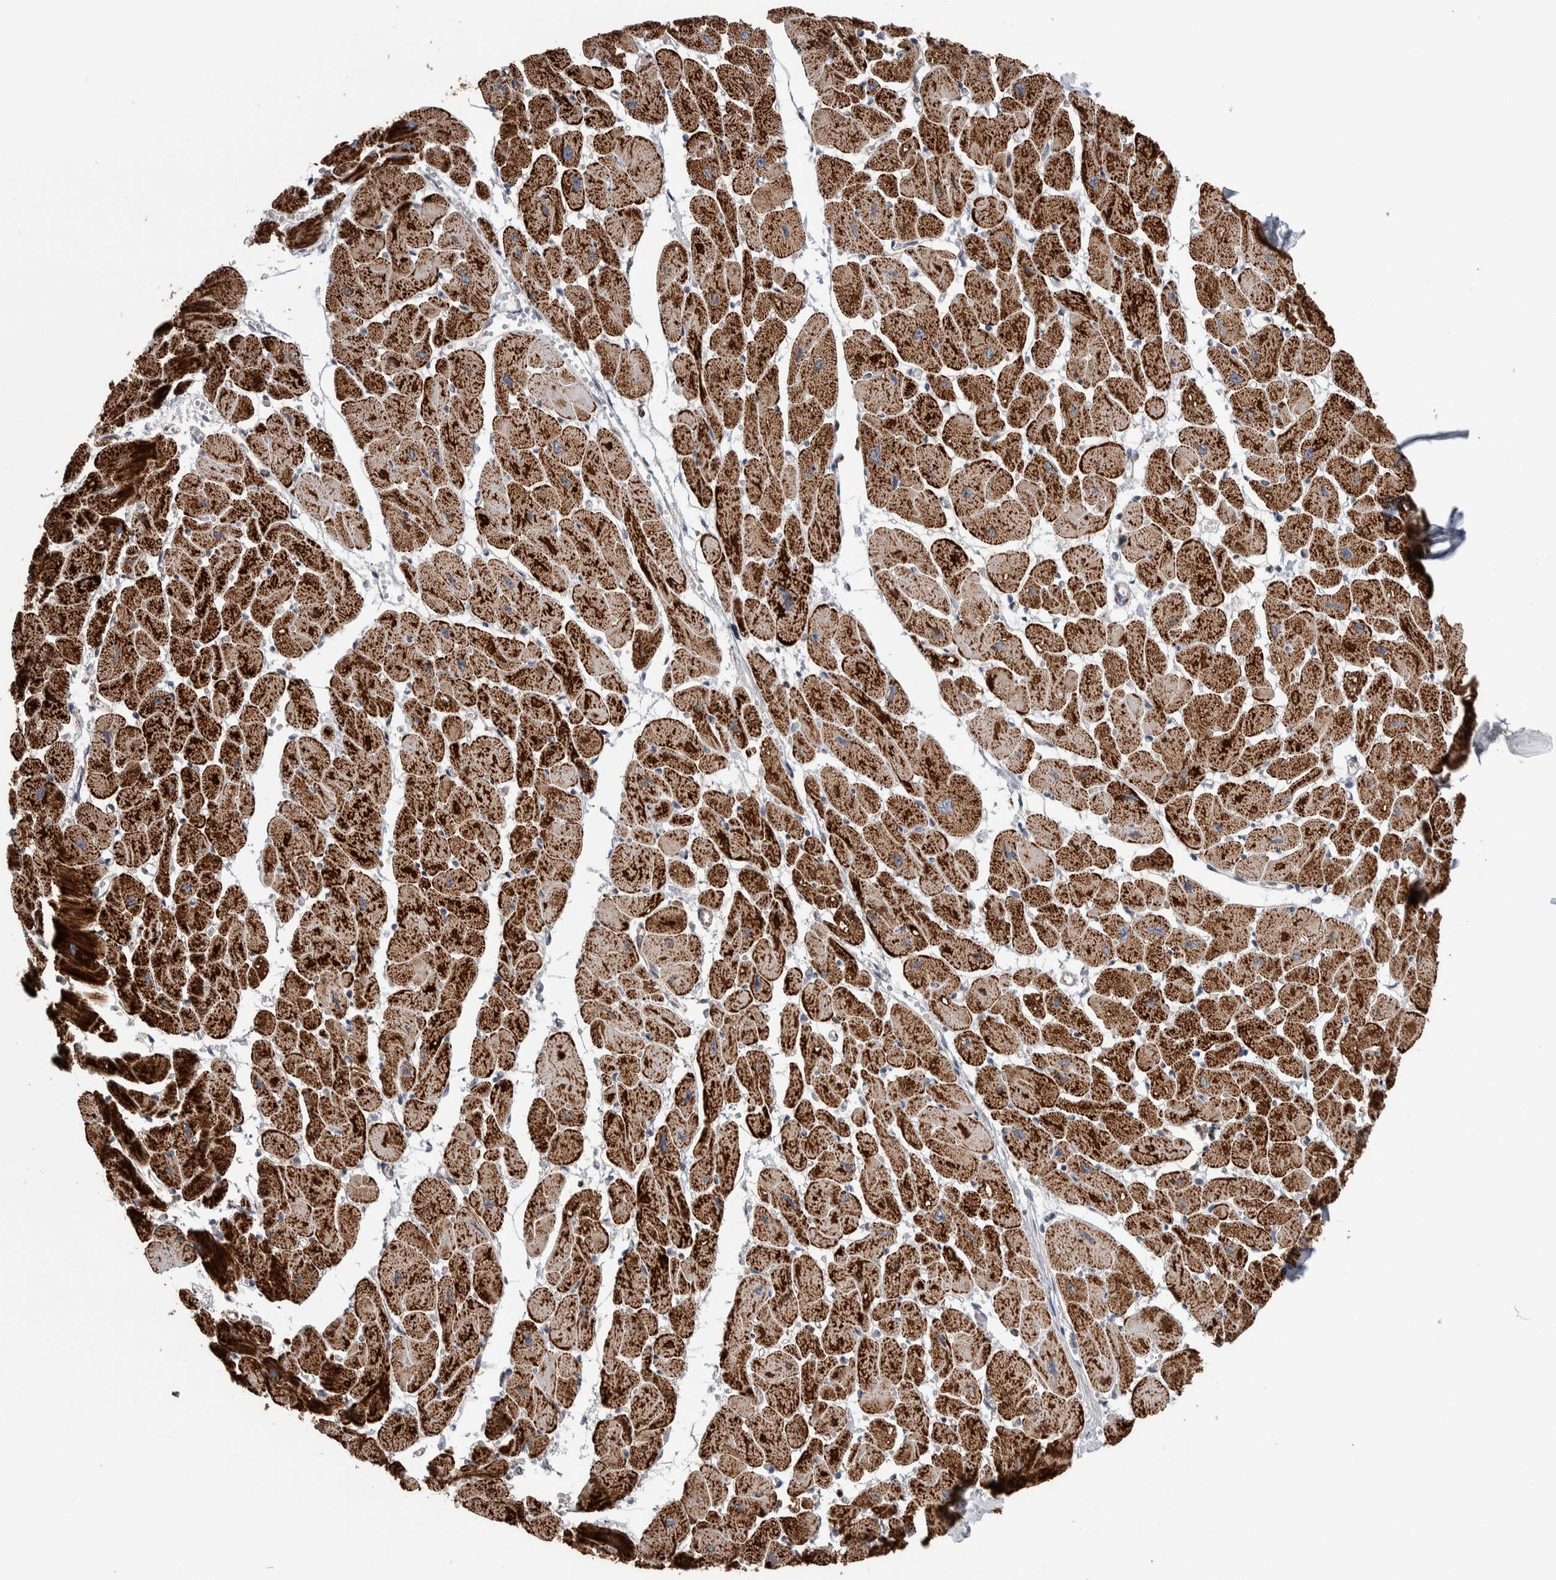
{"staining": {"intensity": "strong", "quantity": ">75%", "location": "cytoplasmic/membranous"}, "tissue": "heart muscle", "cell_type": "Cardiomyocytes", "image_type": "normal", "snomed": [{"axis": "morphology", "description": "Normal tissue, NOS"}, {"axis": "topography", "description": "Heart"}], "caption": "This is an image of IHC staining of benign heart muscle, which shows strong expression in the cytoplasmic/membranous of cardiomyocytes.", "gene": "ETFA", "patient": {"sex": "female", "age": 54}}